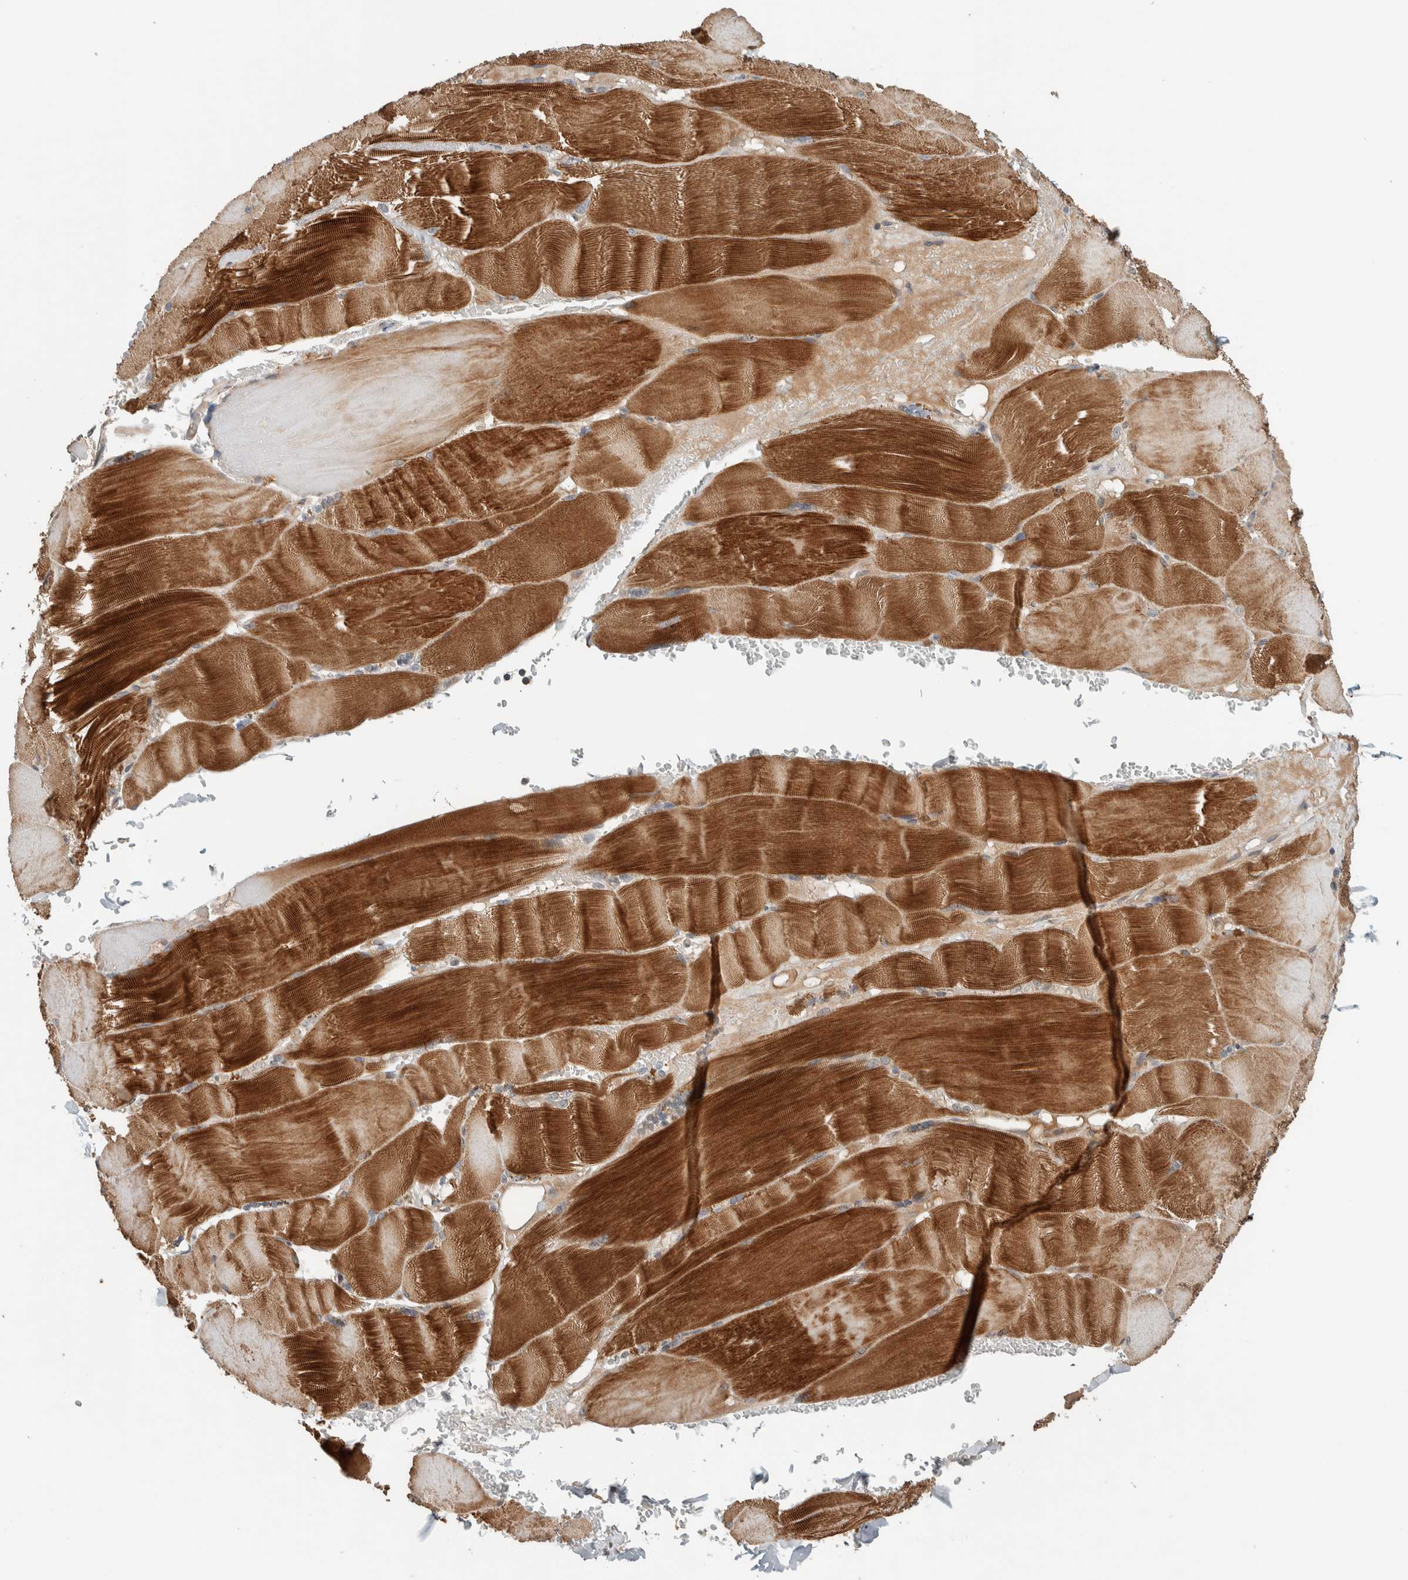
{"staining": {"intensity": "strong", "quantity": ">75%", "location": "cytoplasmic/membranous"}, "tissue": "skeletal muscle", "cell_type": "Myocytes", "image_type": "normal", "snomed": [{"axis": "morphology", "description": "Normal tissue, NOS"}, {"axis": "topography", "description": "Skin"}, {"axis": "topography", "description": "Skeletal muscle"}], "caption": "Skeletal muscle stained with DAB (3,3'-diaminobenzidine) immunohistochemistry exhibits high levels of strong cytoplasmic/membranous positivity in about >75% of myocytes. The protein of interest is stained brown, and the nuclei are stained in blue (DAB IHC with brightfield microscopy, high magnification).", "gene": "NBR1", "patient": {"sex": "male", "age": 83}}